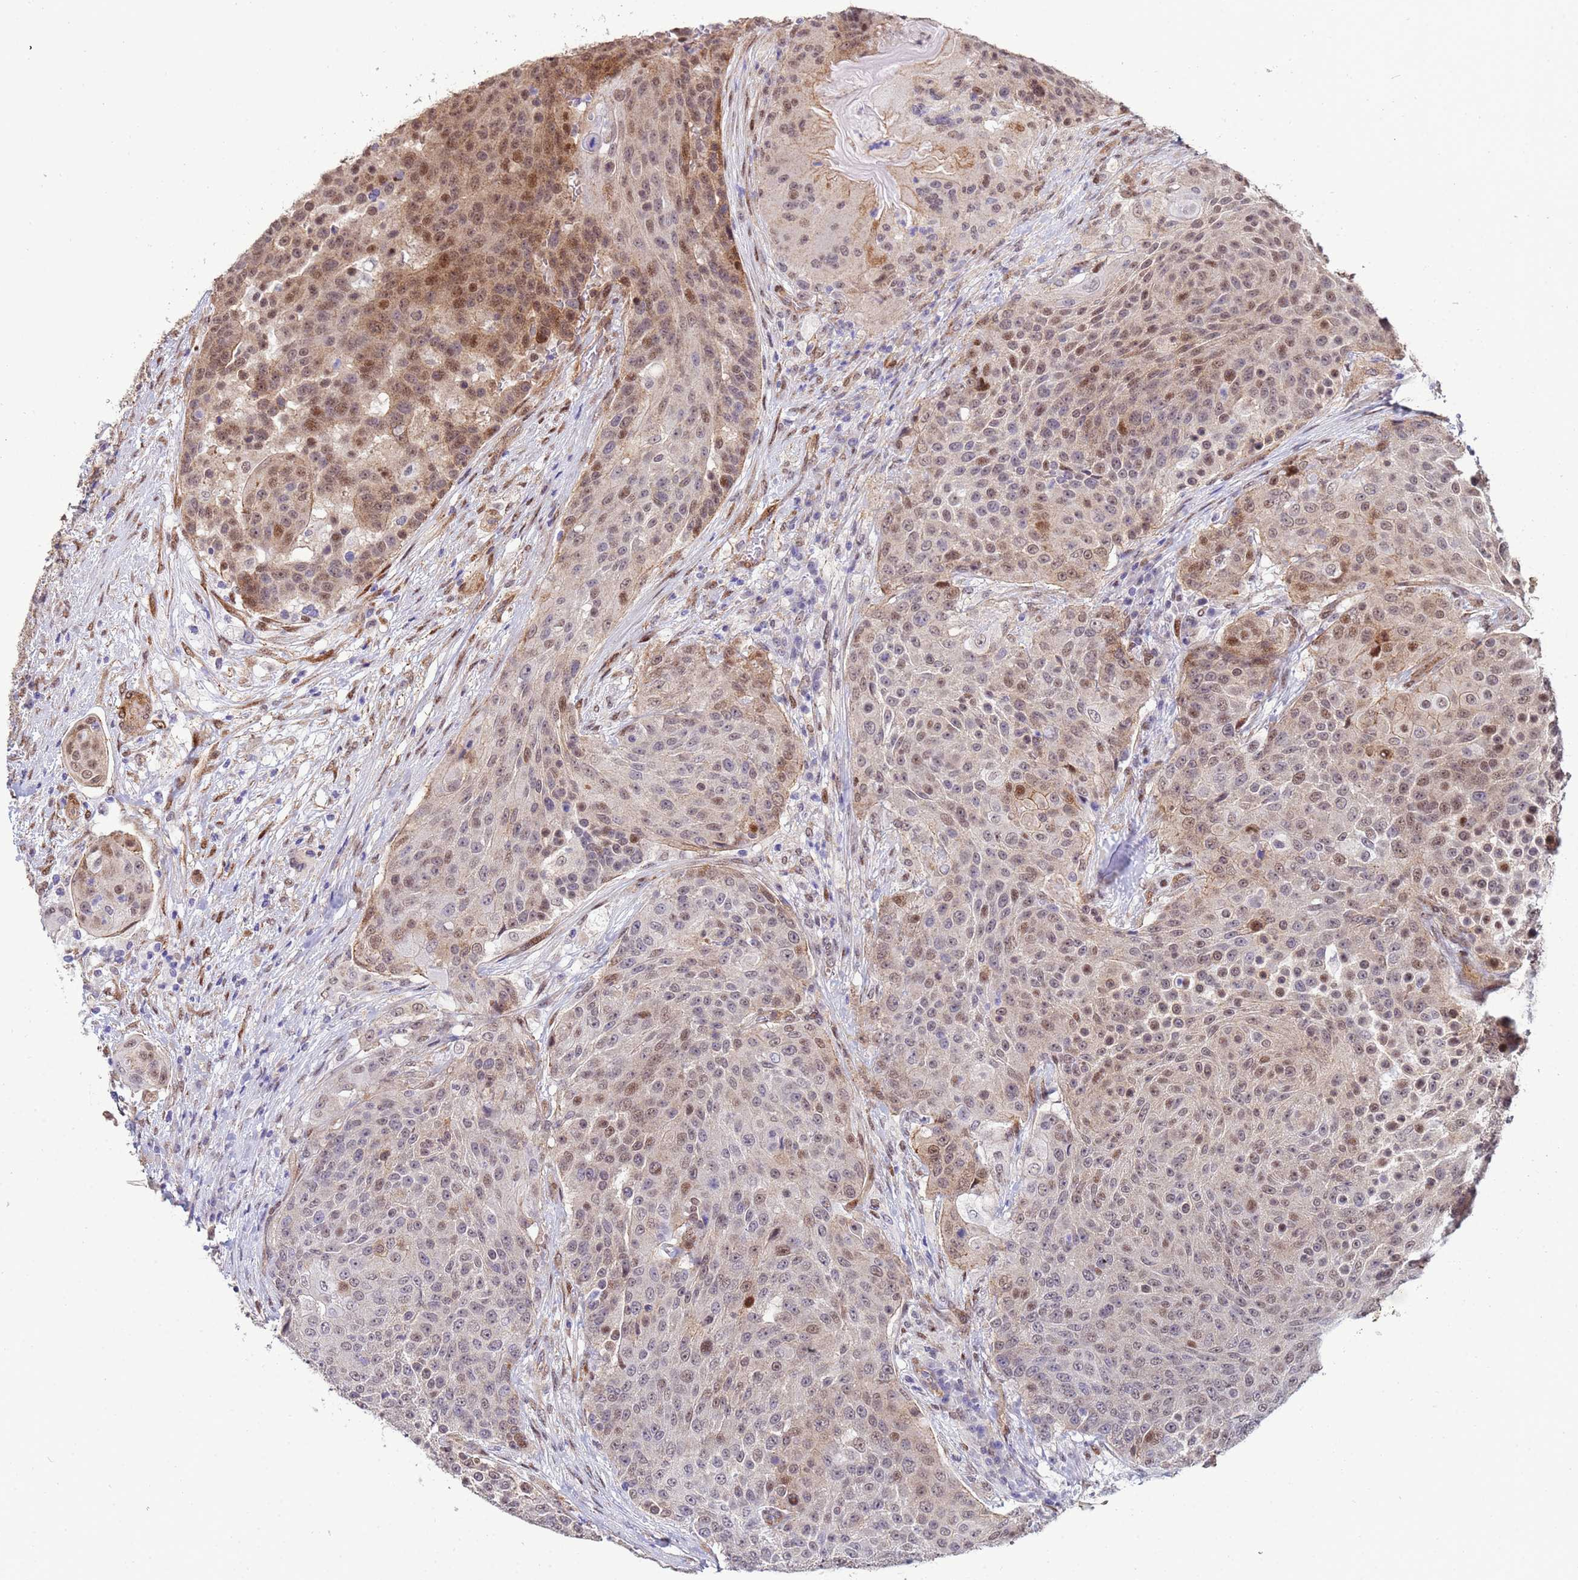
{"staining": {"intensity": "moderate", "quantity": "25%-75%", "location": "cytoplasmic/membranous,nuclear"}, "tissue": "urothelial cancer", "cell_type": "Tumor cells", "image_type": "cancer", "snomed": [{"axis": "morphology", "description": "Urothelial carcinoma, High grade"}, {"axis": "topography", "description": "Urinary bladder"}], "caption": "Protein expression by immunohistochemistry (IHC) reveals moderate cytoplasmic/membranous and nuclear staining in about 25%-75% of tumor cells in urothelial carcinoma (high-grade).", "gene": "TRIP6", "patient": {"sex": "female", "age": 63}}